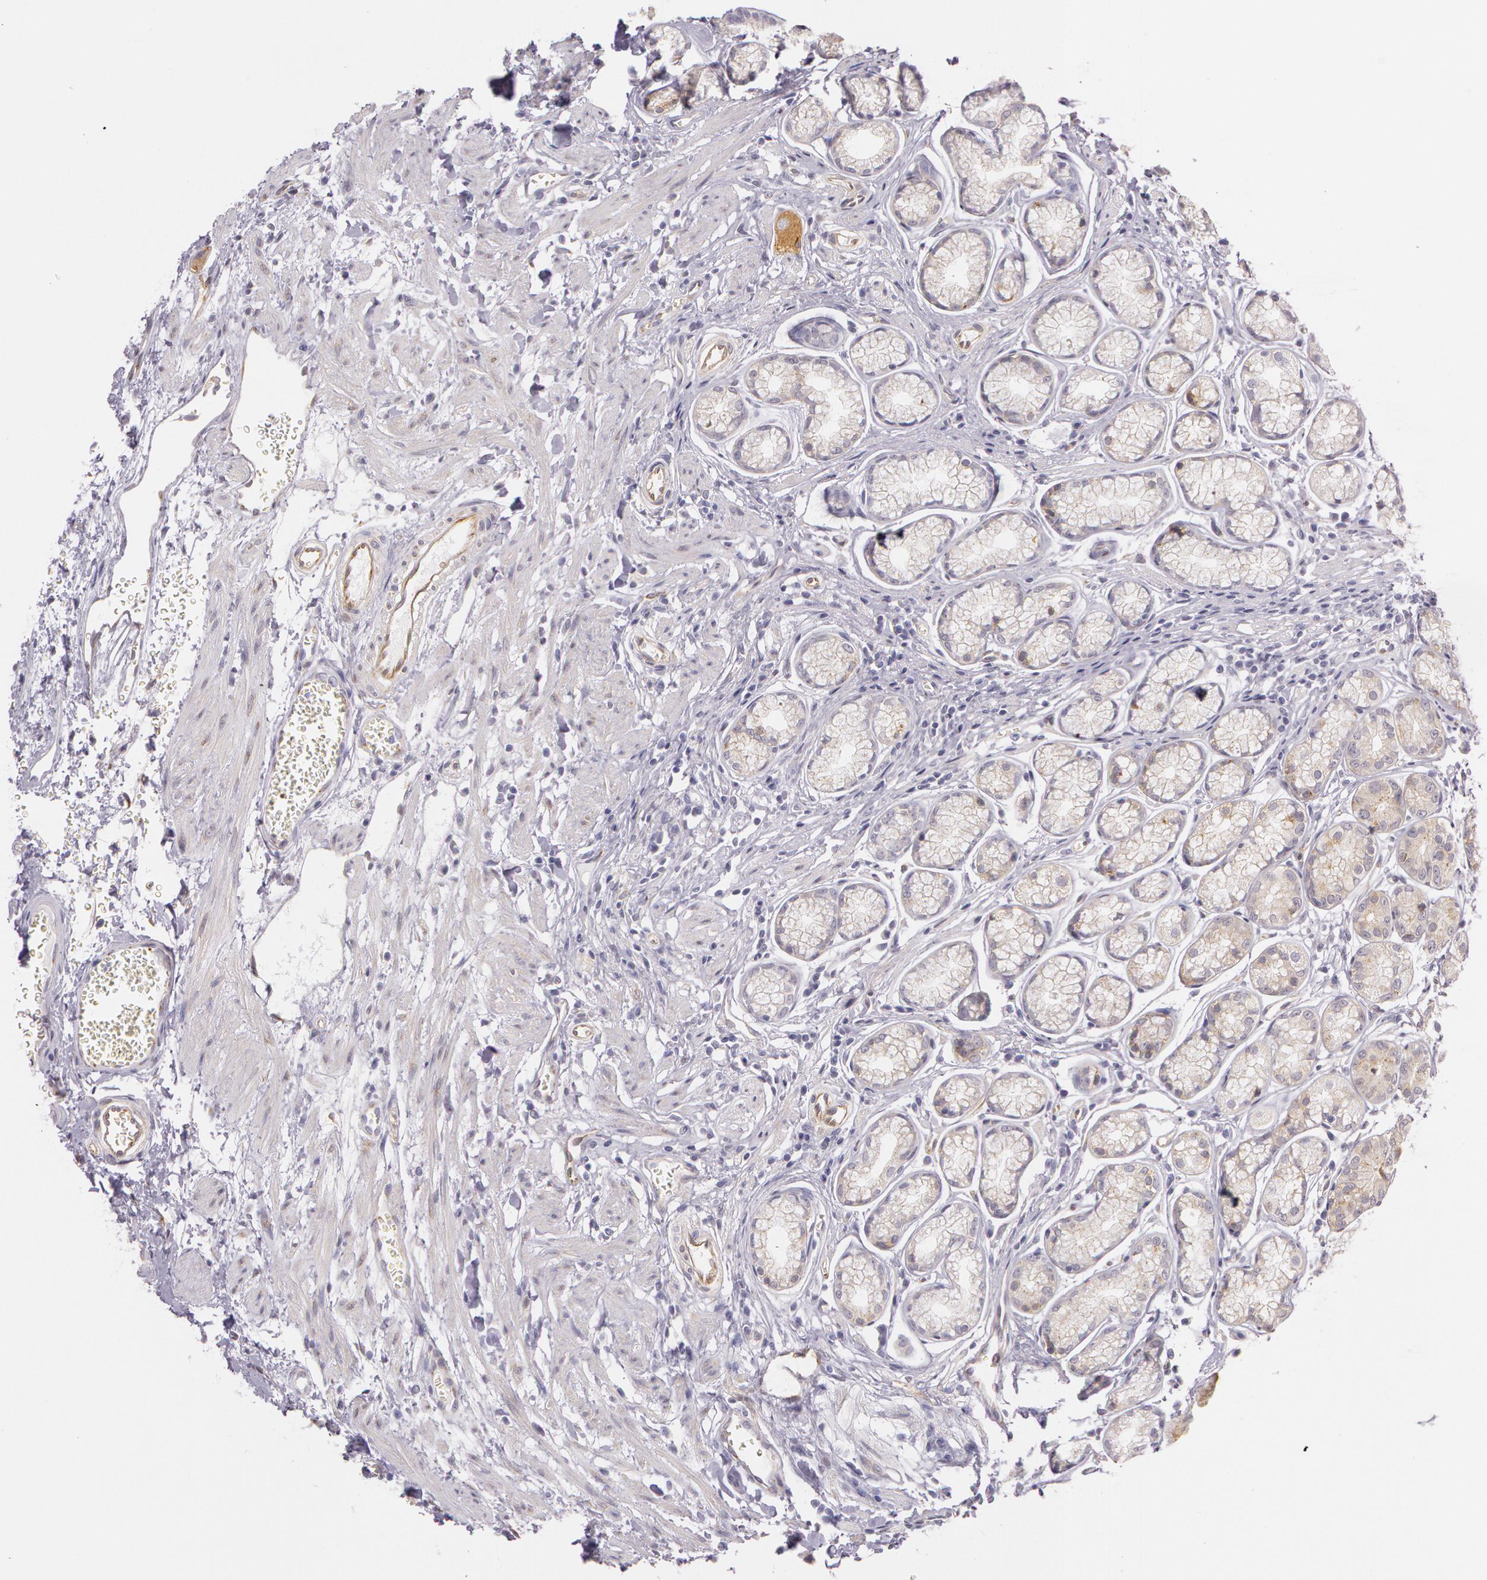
{"staining": {"intensity": "weak", "quantity": "25%-75%", "location": "cytoplasmic/membranous"}, "tissue": "stomach", "cell_type": "Glandular cells", "image_type": "normal", "snomed": [{"axis": "morphology", "description": "Normal tissue, NOS"}, {"axis": "topography", "description": "Stomach"}], "caption": "This is a histology image of immunohistochemistry staining of normal stomach, which shows weak expression in the cytoplasmic/membranous of glandular cells.", "gene": "APP", "patient": {"sex": "male", "age": 42}}